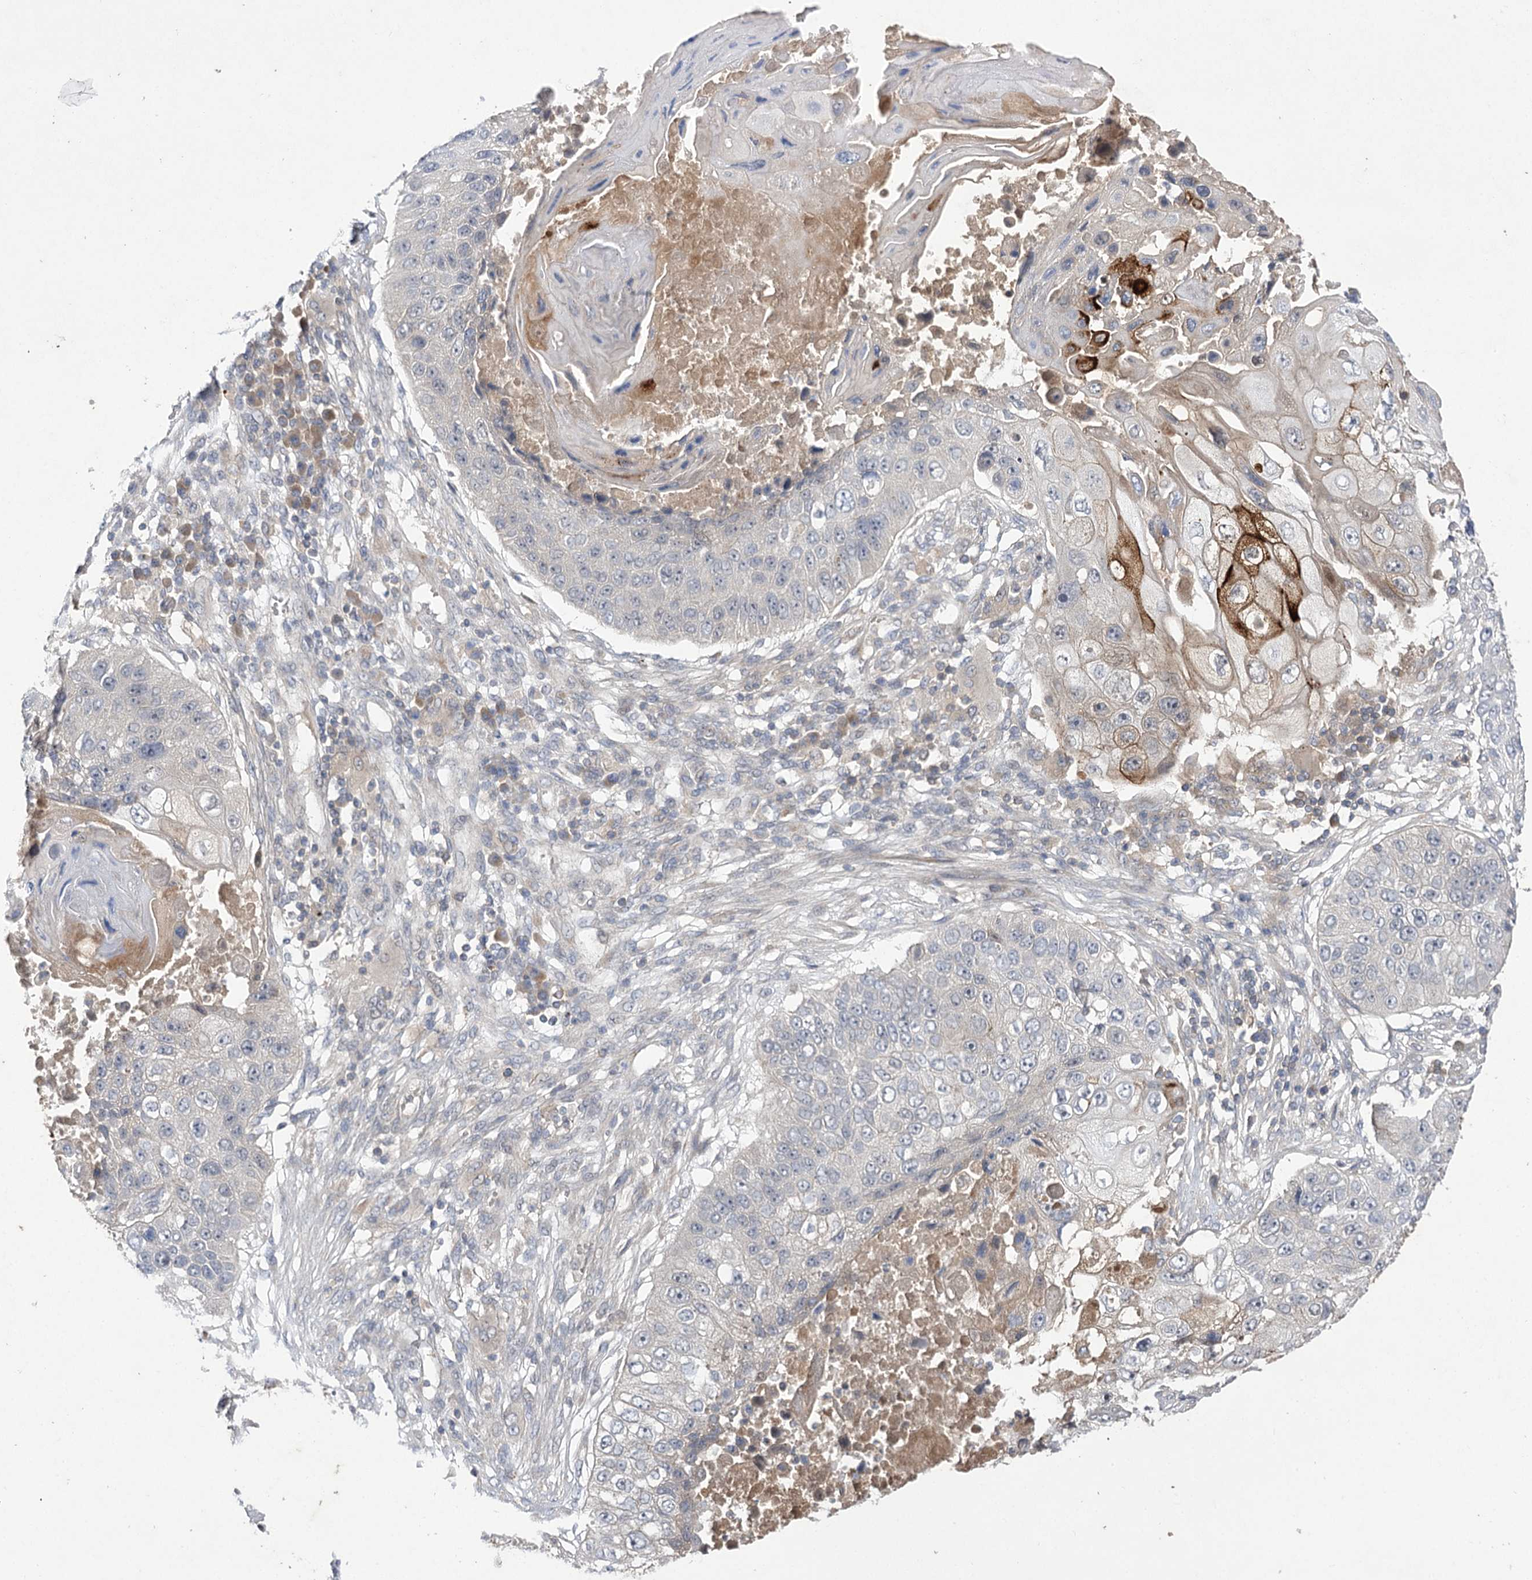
{"staining": {"intensity": "negative", "quantity": "none", "location": "none"}, "tissue": "lung cancer", "cell_type": "Tumor cells", "image_type": "cancer", "snomed": [{"axis": "morphology", "description": "Squamous cell carcinoma, NOS"}, {"axis": "topography", "description": "Lung"}], "caption": "An image of squamous cell carcinoma (lung) stained for a protein demonstrates no brown staining in tumor cells. (Stains: DAB IHC with hematoxylin counter stain, Microscopy: brightfield microscopy at high magnification).", "gene": "BCR", "patient": {"sex": "male", "age": 61}}